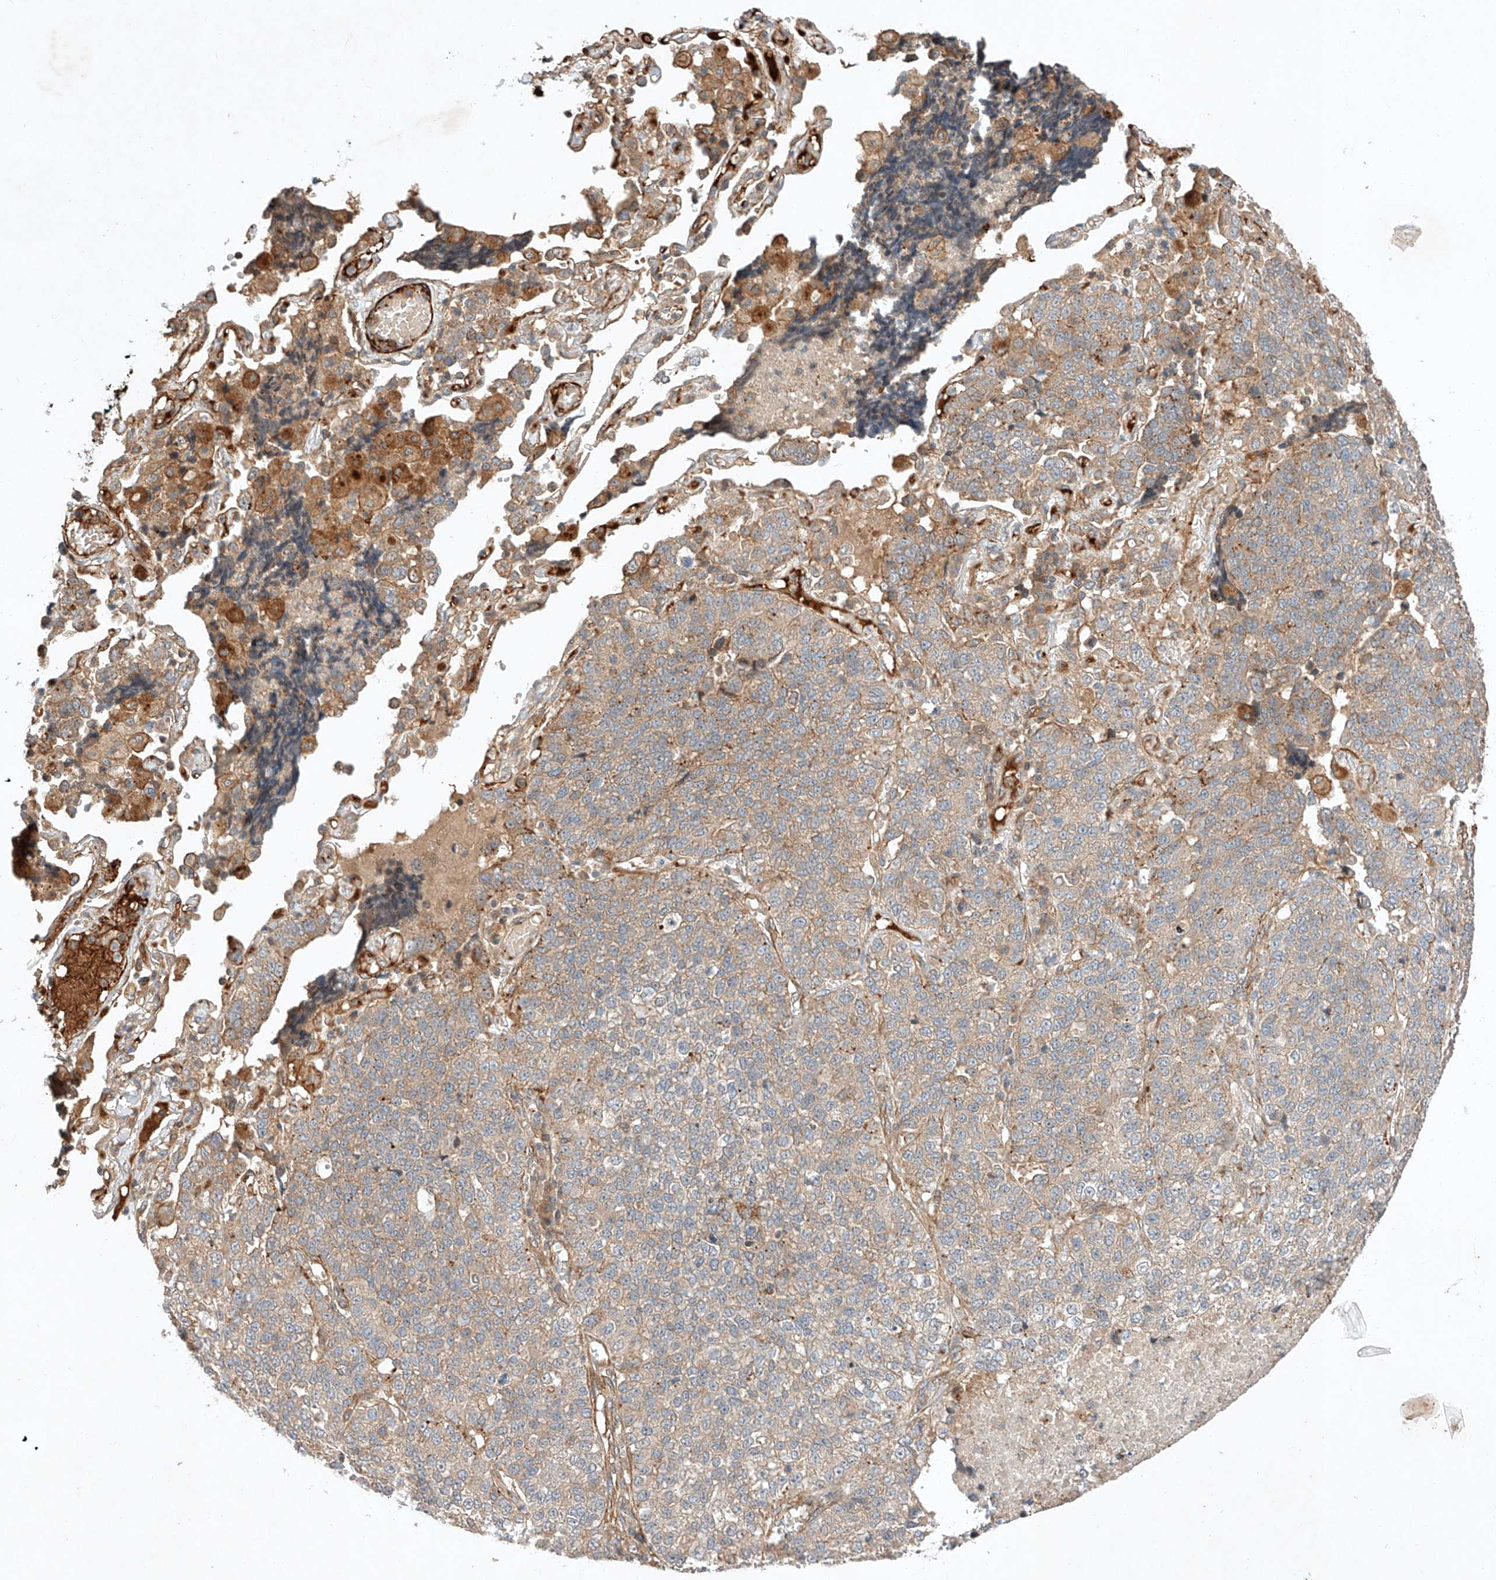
{"staining": {"intensity": "weak", "quantity": "25%-75%", "location": "cytoplasmic/membranous"}, "tissue": "lung cancer", "cell_type": "Tumor cells", "image_type": "cancer", "snomed": [{"axis": "morphology", "description": "Adenocarcinoma, NOS"}, {"axis": "topography", "description": "Lung"}], "caption": "This histopathology image reveals immunohistochemistry (IHC) staining of human adenocarcinoma (lung), with low weak cytoplasmic/membranous positivity in about 25%-75% of tumor cells.", "gene": "ARHGAP33", "patient": {"sex": "male", "age": 49}}